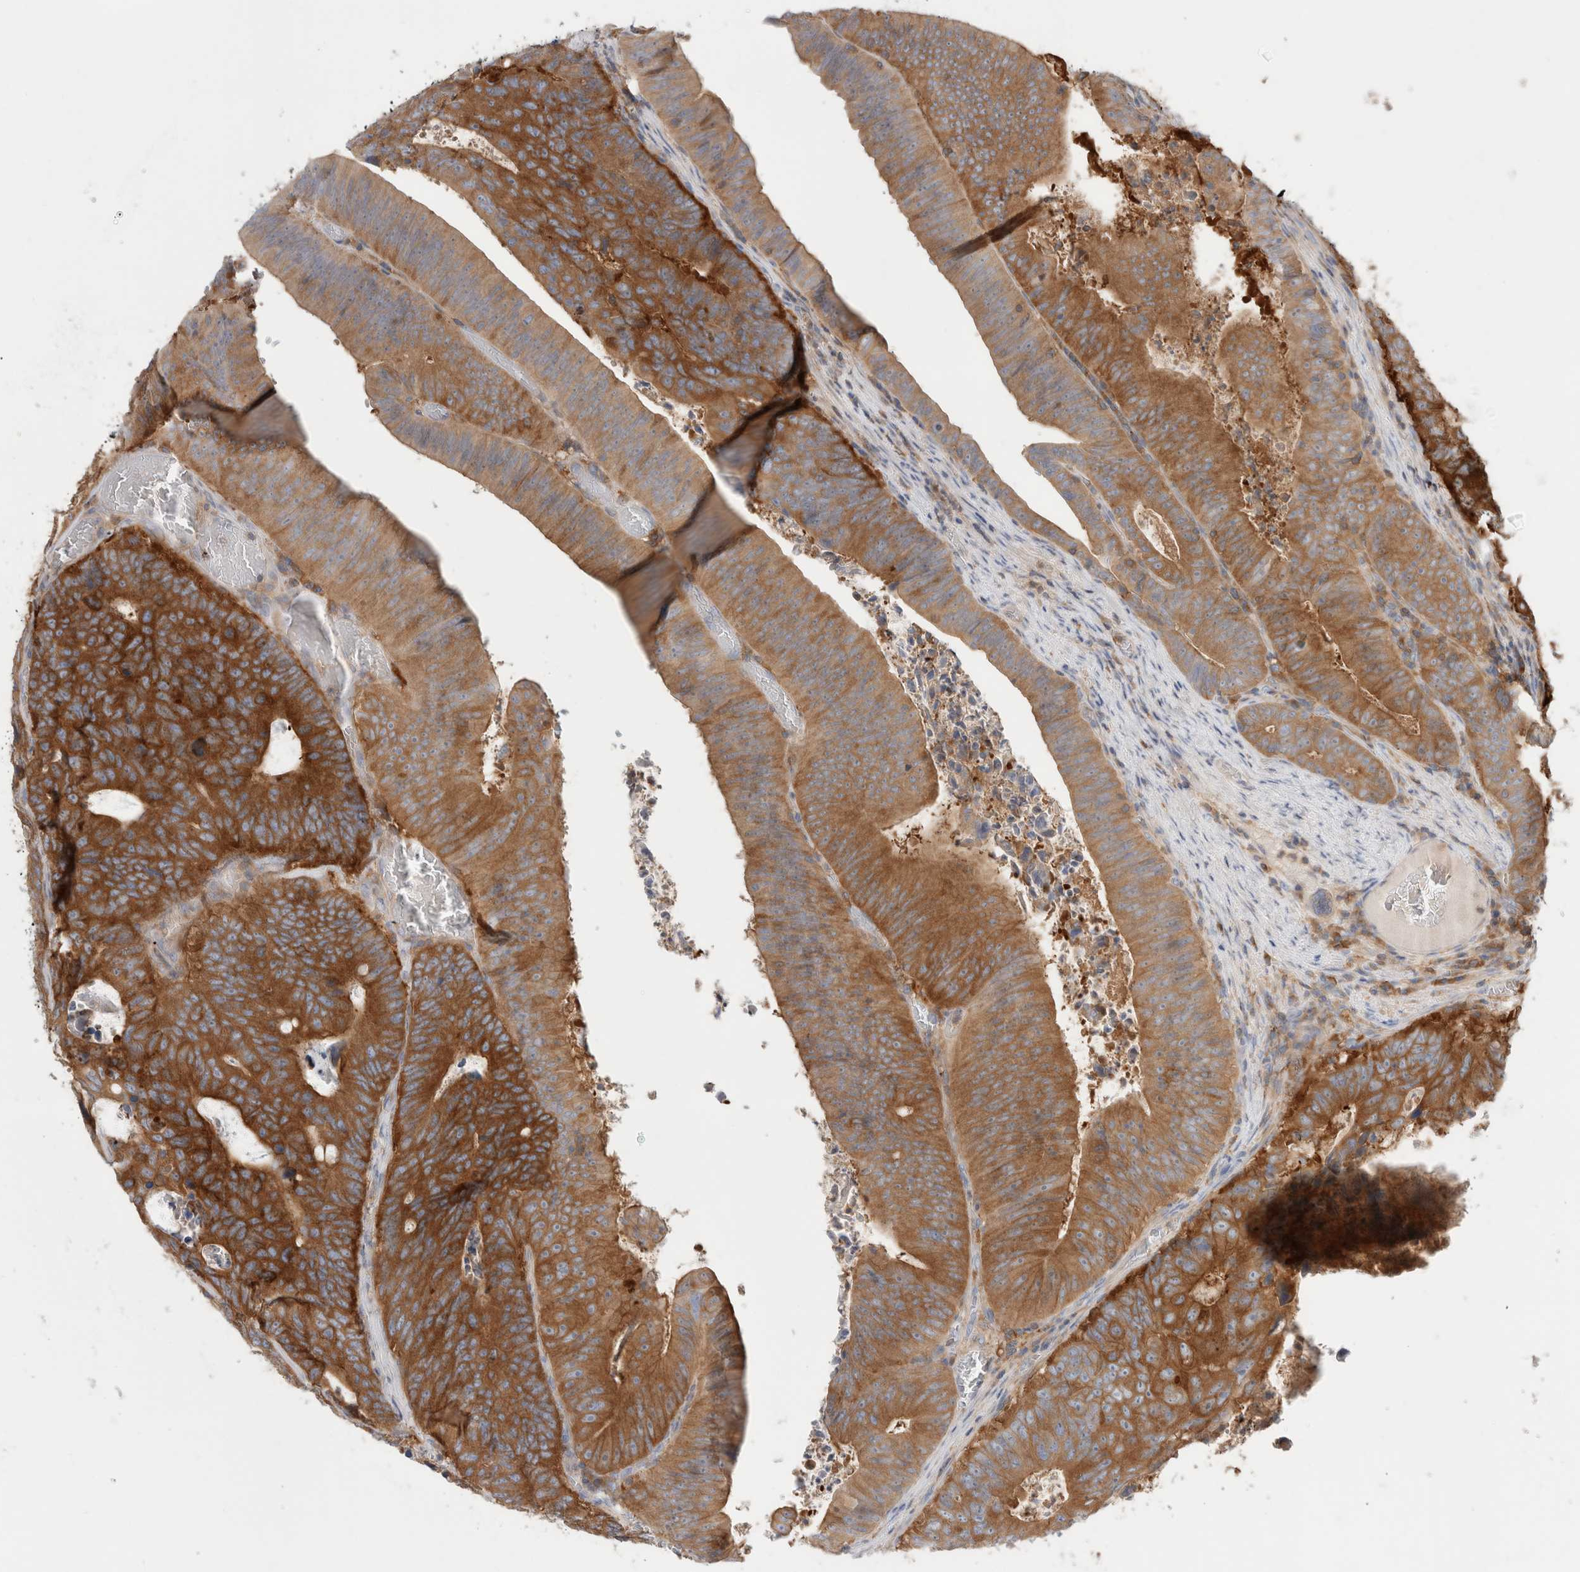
{"staining": {"intensity": "strong", "quantity": ">75%", "location": "cytoplasmic/membranous"}, "tissue": "colorectal cancer", "cell_type": "Tumor cells", "image_type": "cancer", "snomed": [{"axis": "morphology", "description": "Adenocarcinoma, NOS"}, {"axis": "topography", "description": "Colon"}], "caption": "Protein analysis of colorectal cancer (adenocarcinoma) tissue exhibits strong cytoplasmic/membranous staining in approximately >75% of tumor cells.", "gene": "KLHL14", "patient": {"sex": "male", "age": 87}}